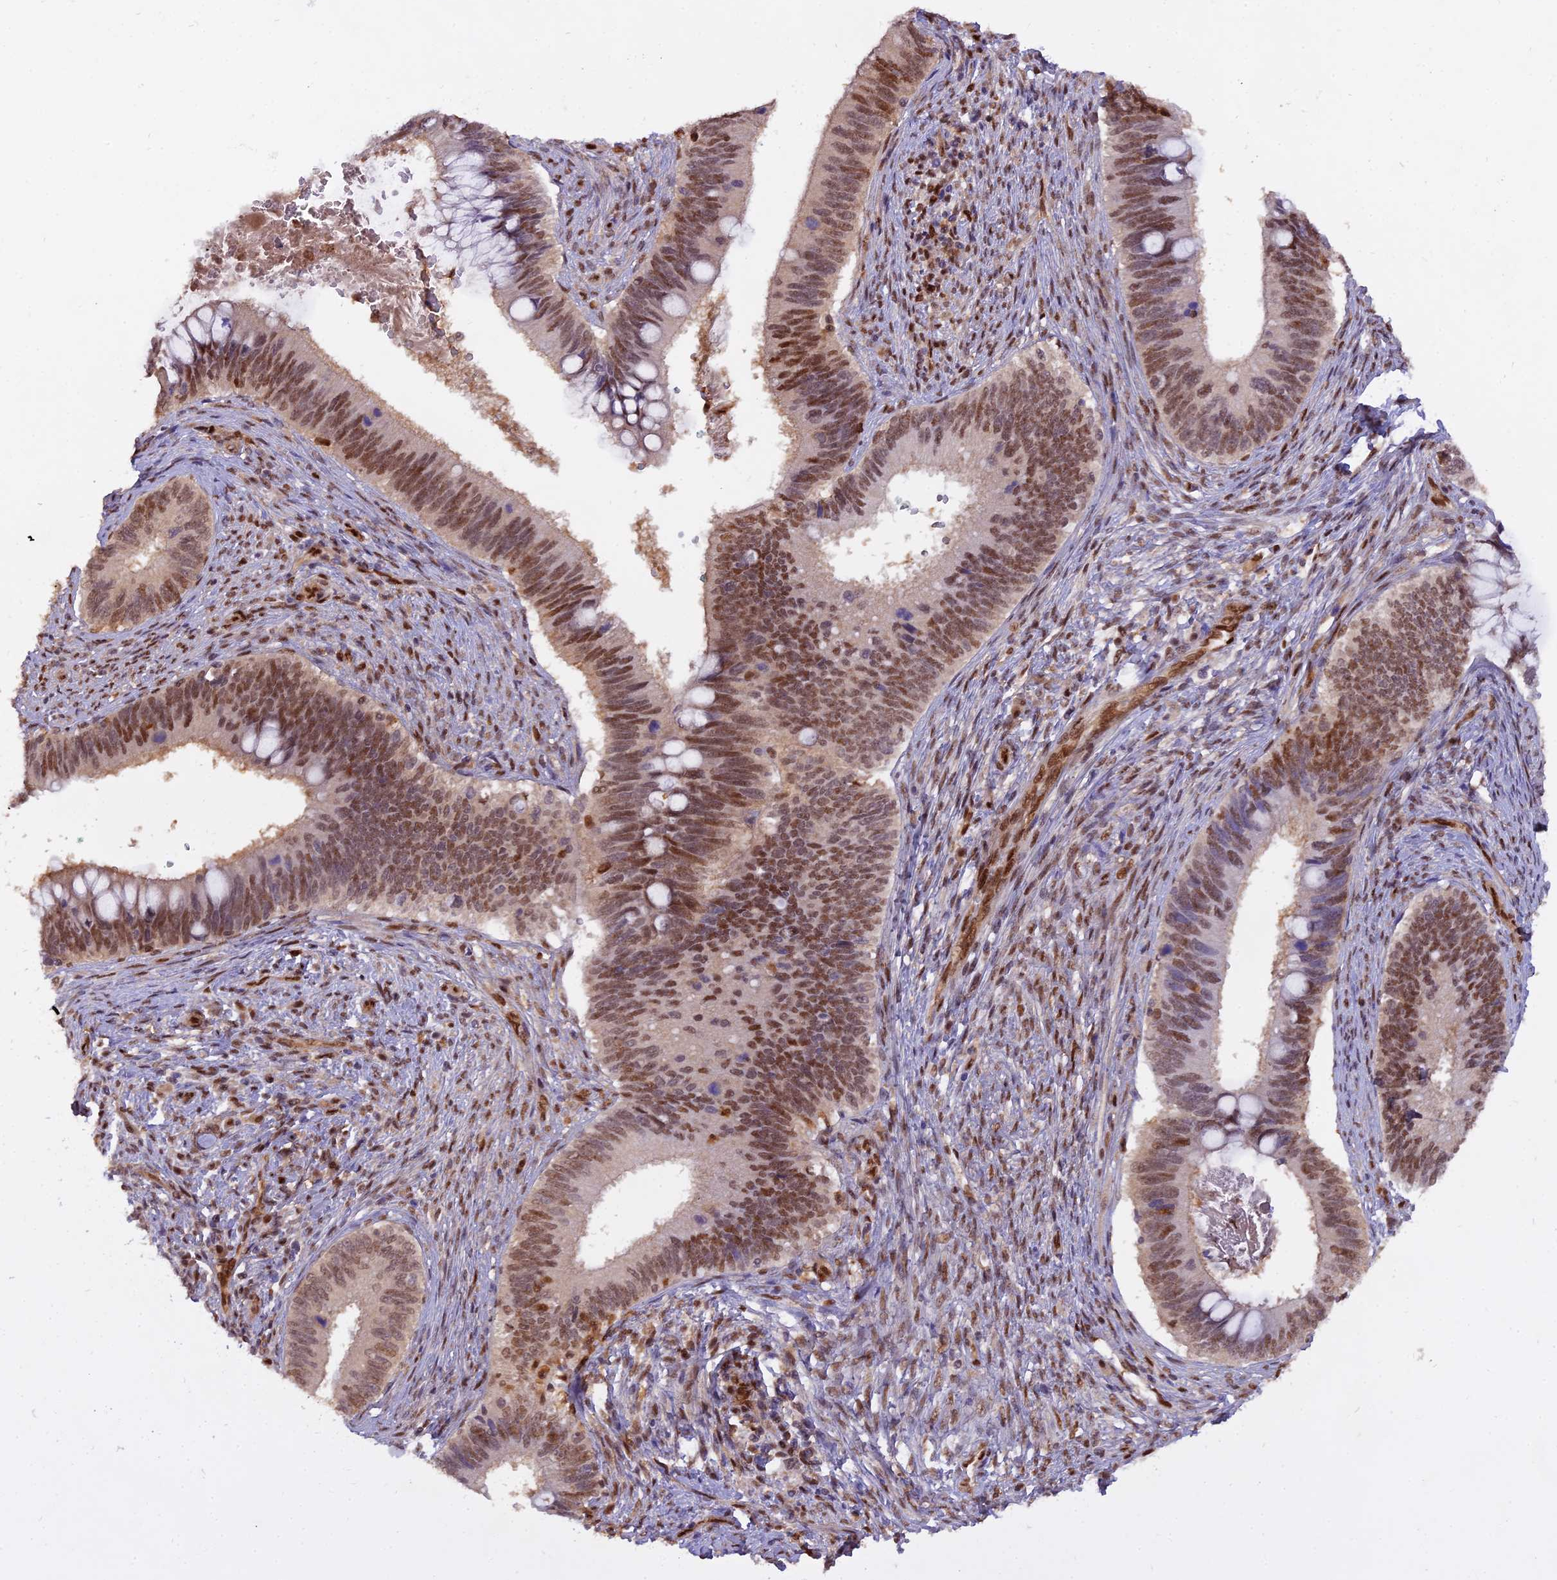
{"staining": {"intensity": "moderate", "quantity": ">75%", "location": "nuclear"}, "tissue": "cervical cancer", "cell_type": "Tumor cells", "image_type": "cancer", "snomed": [{"axis": "morphology", "description": "Adenocarcinoma, NOS"}, {"axis": "topography", "description": "Cervix"}], "caption": "High-magnification brightfield microscopy of cervical cancer stained with DAB (brown) and counterstained with hematoxylin (blue). tumor cells exhibit moderate nuclear expression is identified in approximately>75% of cells. (DAB = brown stain, brightfield microscopy at high magnification).", "gene": "NPEPL1", "patient": {"sex": "female", "age": 42}}